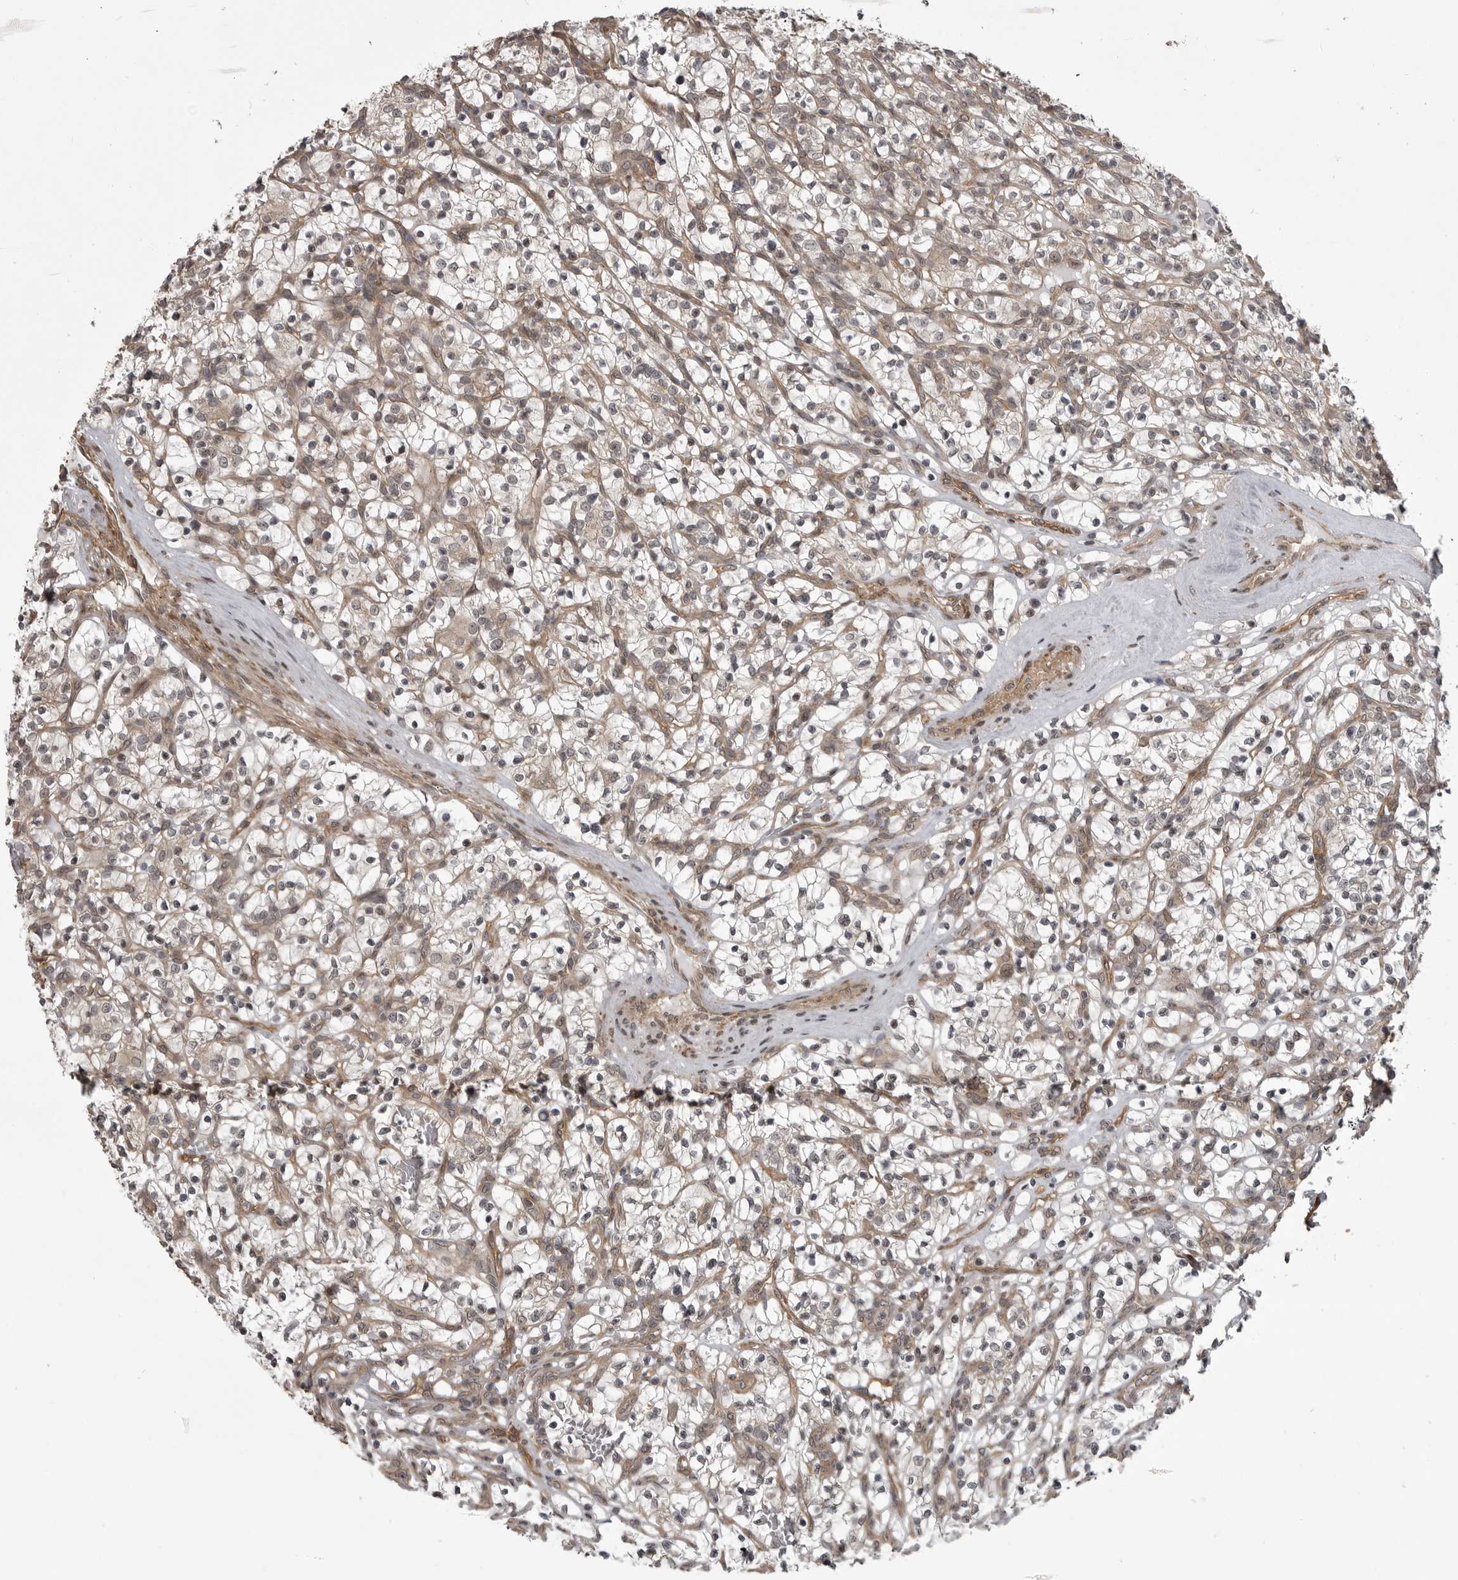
{"staining": {"intensity": "negative", "quantity": "none", "location": "none"}, "tissue": "renal cancer", "cell_type": "Tumor cells", "image_type": "cancer", "snomed": [{"axis": "morphology", "description": "Adenocarcinoma, NOS"}, {"axis": "topography", "description": "Kidney"}], "caption": "Tumor cells show no significant protein staining in adenocarcinoma (renal).", "gene": "SNX16", "patient": {"sex": "female", "age": 57}}